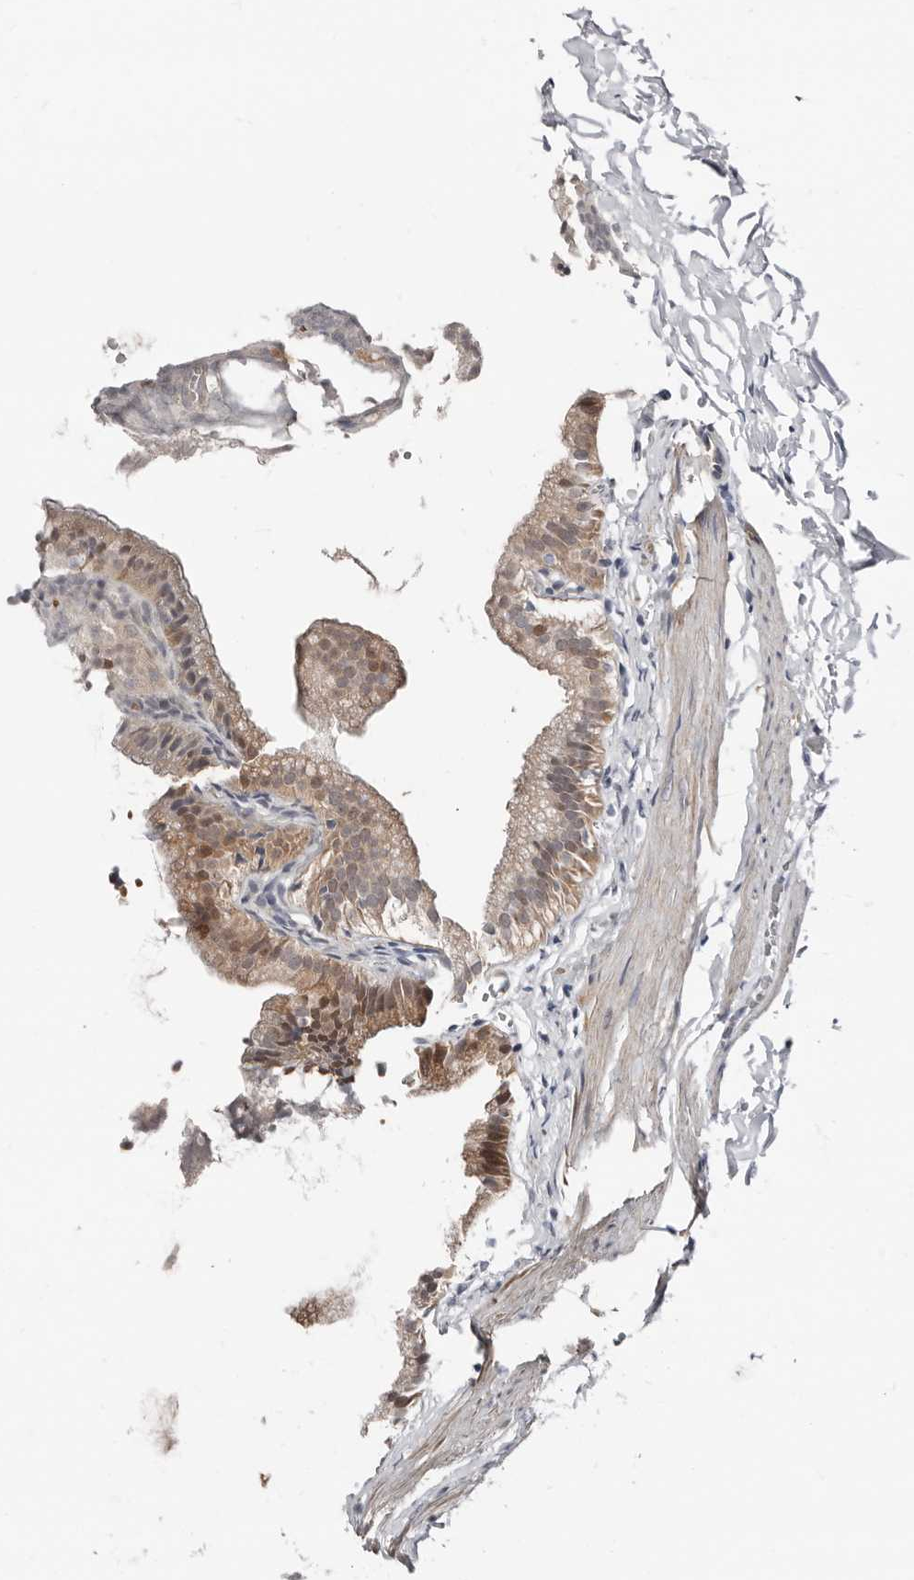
{"staining": {"intensity": "moderate", "quantity": ">75%", "location": "cytoplasmic/membranous,nuclear"}, "tissue": "gallbladder", "cell_type": "Glandular cells", "image_type": "normal", "snomed": [{"axis": "morphology", "description": "Normal tissue, NOS"}, {"axis": "topography", "description": "Gallbladder"}], "caption": "Protein positivity by immunohistochemistry displays moderate cytoplasmic/membranous,nuclear expression in approximately >75% of glandular cells in unremarkable gallbladder. (Brightfield microscopy of DAB IHC at high magnification).", "gene": "ASRGL1", "patient": {"sex": "male", "age": 38}}